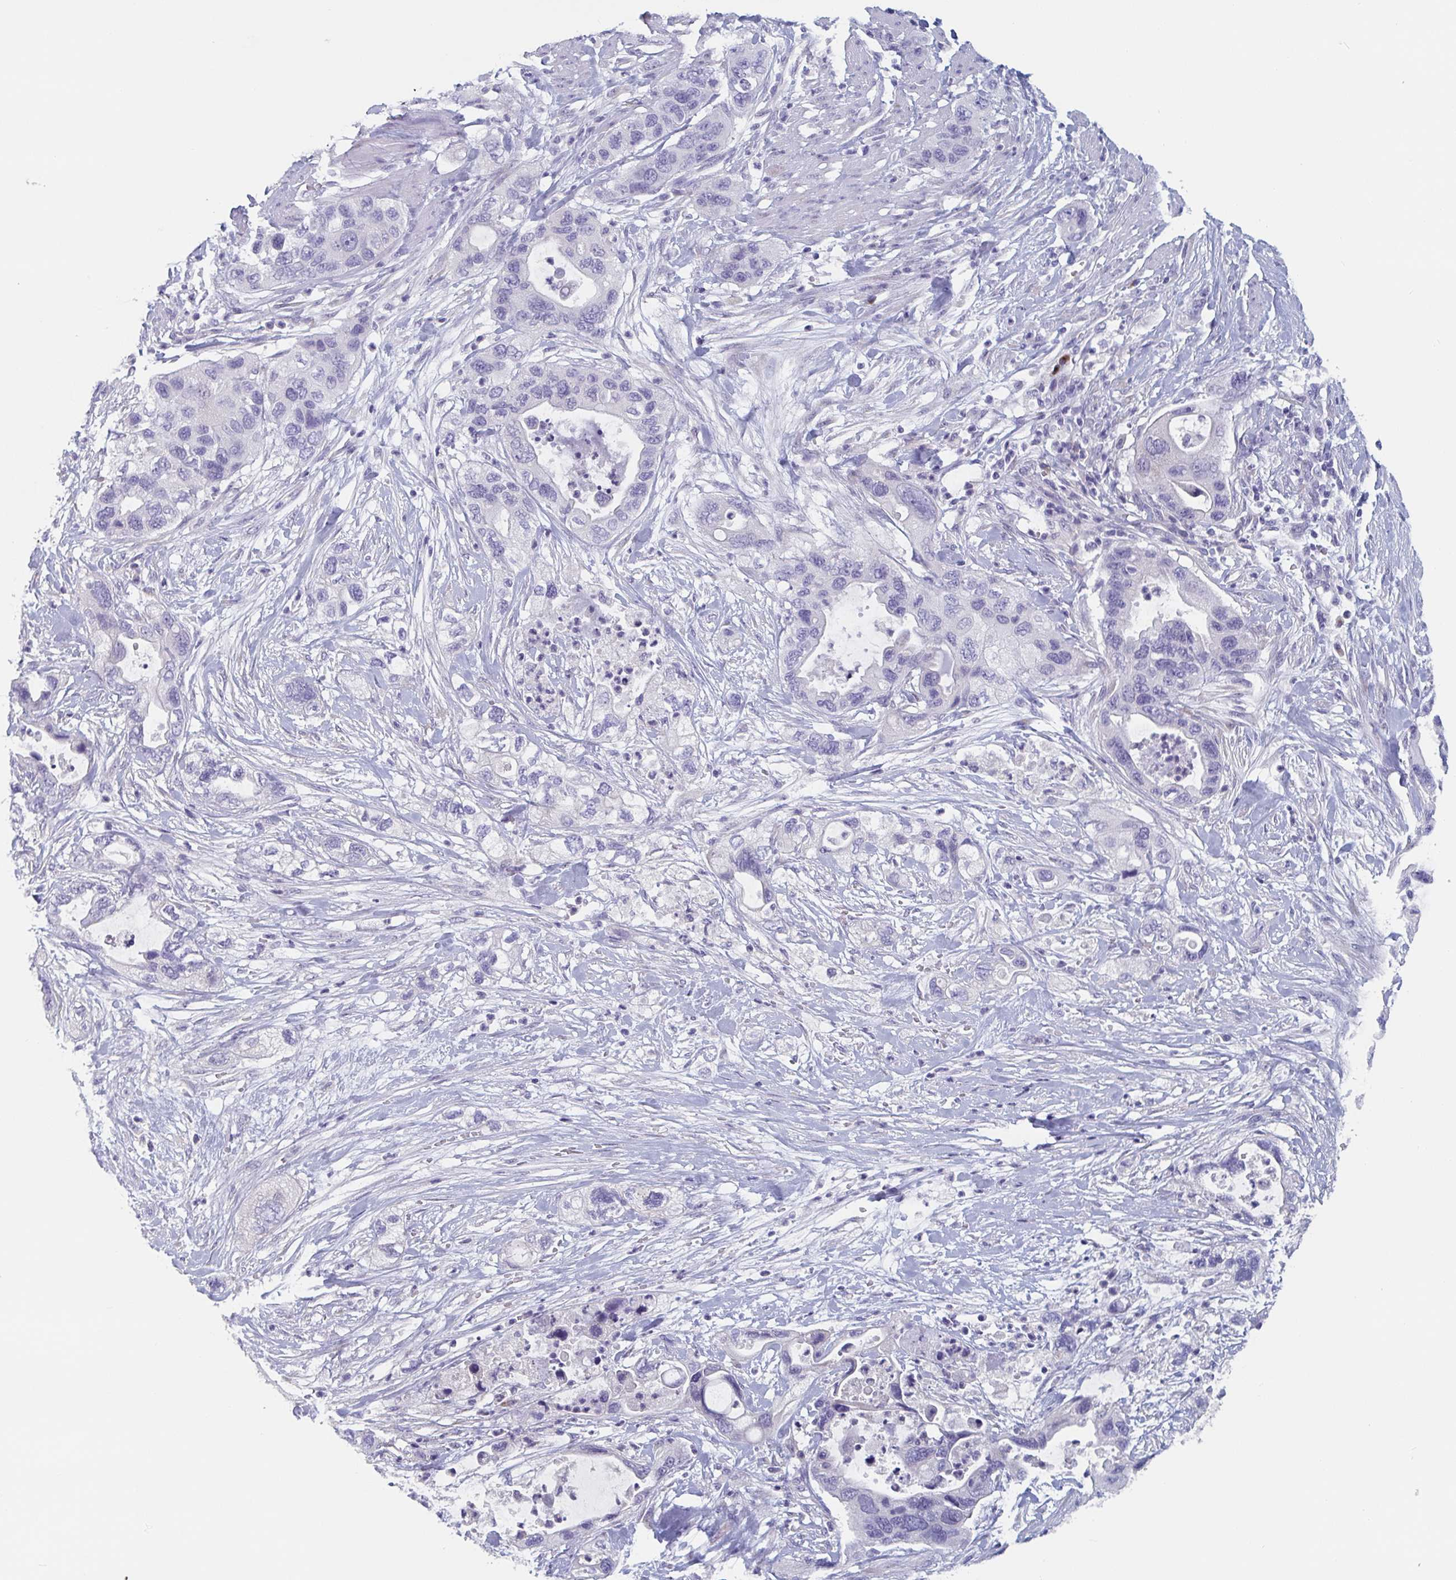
{"staining": {"intensity": "negative", "quantity": "none", "location": "none"}, "tissue": "pancreatic cancer", "cell_type": "Tumor cells", "image_type": "cancer", "snomed": [{"axis": "morphology", "description": "Adenocarcinoma, NOS"}, {"axis": "topography", "description": "Pancreas"}], "caption": "Immunohistochemistry (IHC) micrograph of neoplastic tissue: human pancreatic adenocarcinoma stained with DAB (3,3'-diaminobenzidine) shows no significant protein staining in tumor cells.", "gene": "NT5C3B", "patient": {"sex": "female", "age": 71}}